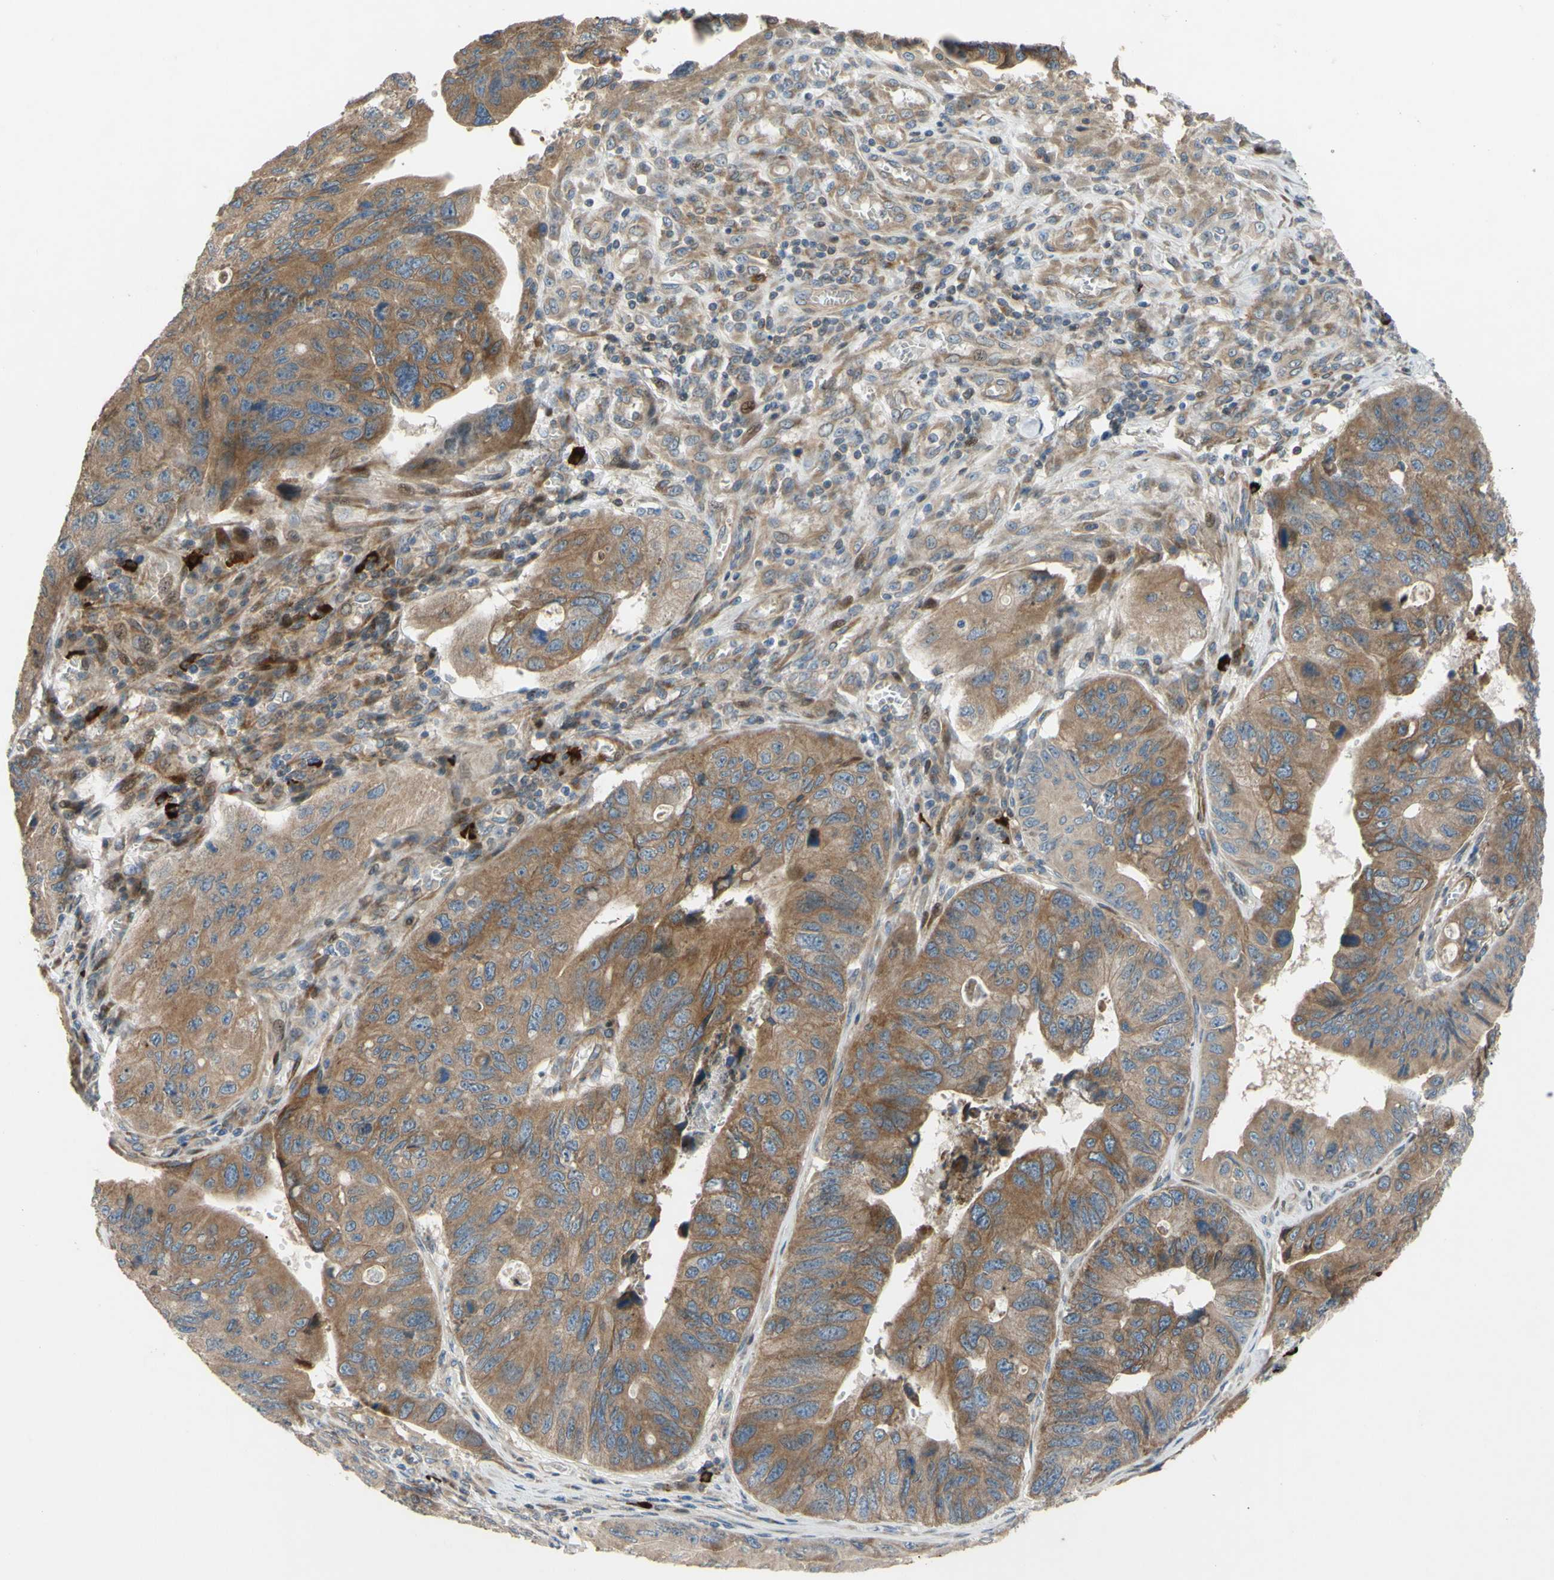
{"staining": {"intensity": "moderate", "quantity": ">75%", "location": "cytoplasmic/membranous"}, "tissue": "stomach cancer", "cell_type": "Tumor cells", "image_type": "cancer", "snomed": [{"axis": "morphology", "description": "Adenocarcinoma, NOS"}, {"axis": "topography", "description": "Stomach"}], "caption": "Immunohistochemistry (DAB (3,3'-diaminobenzidine)) staining of stomach cancer reveals moderate cytoplasmic/membranous protein staining in about >75% of tumor cells.", "gene": "SPTLC1", "patient": {"sex": "male", "age": 59}}